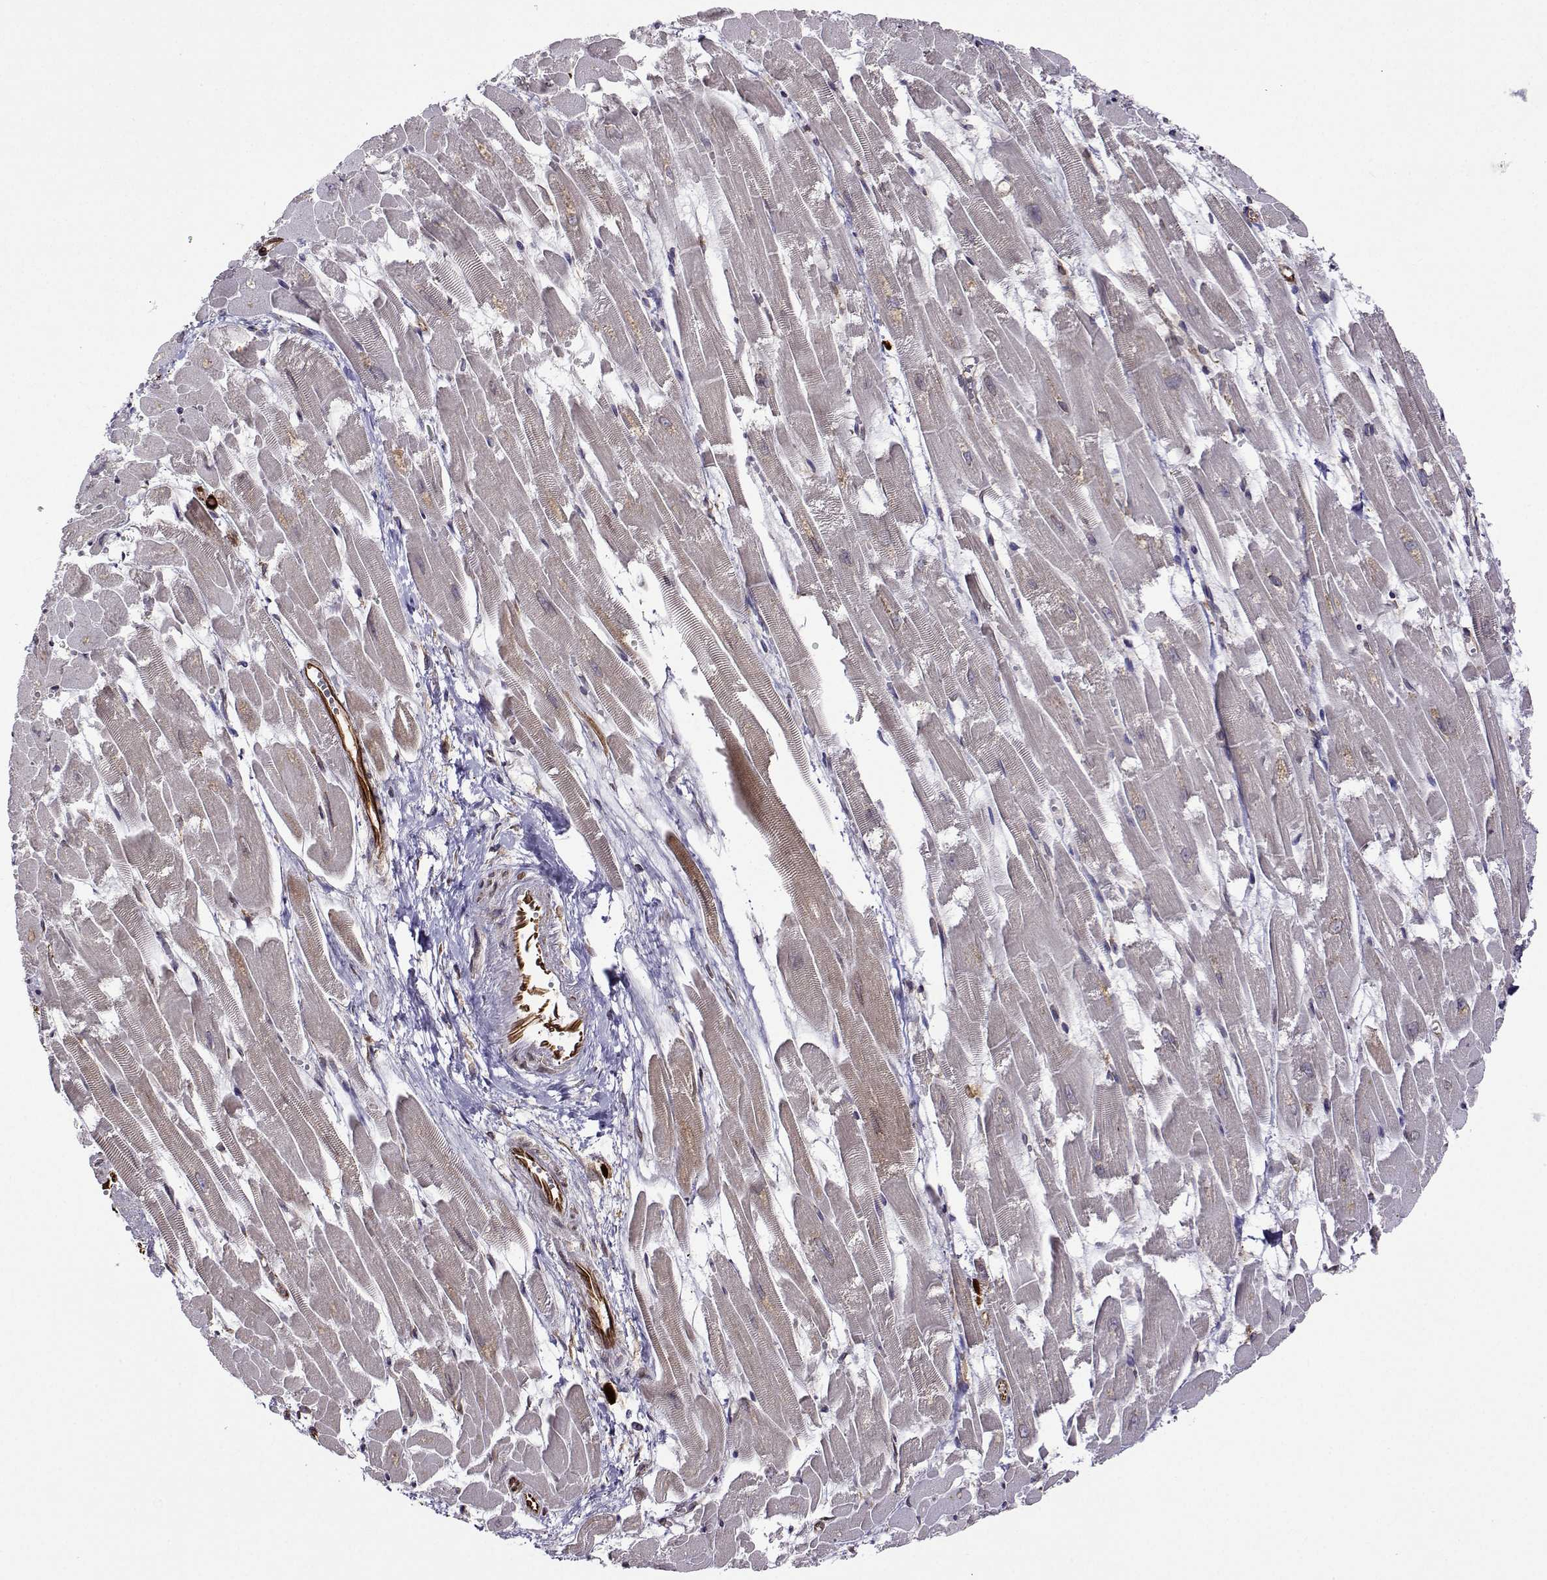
{"staining": {"intensity": "negative", "quantity": "none", "location": "none"}, "tissue": "heart muscle", "cell_type": "Cardiomyocytes", "image_type": "normal", "snomed": [{"axis": "morphology", "description": "Normal tissue, NOS"}, {"axis": "topography", "description": "Heart"}], "caption": "A high-resolution micrograph shows immunohistochemistry staining of unremarkable heart muscle, which shows no significant staining in cardiomyocytes.", "gene": "PGRMC2", "patient": {"sex": "female", "age": 52}}